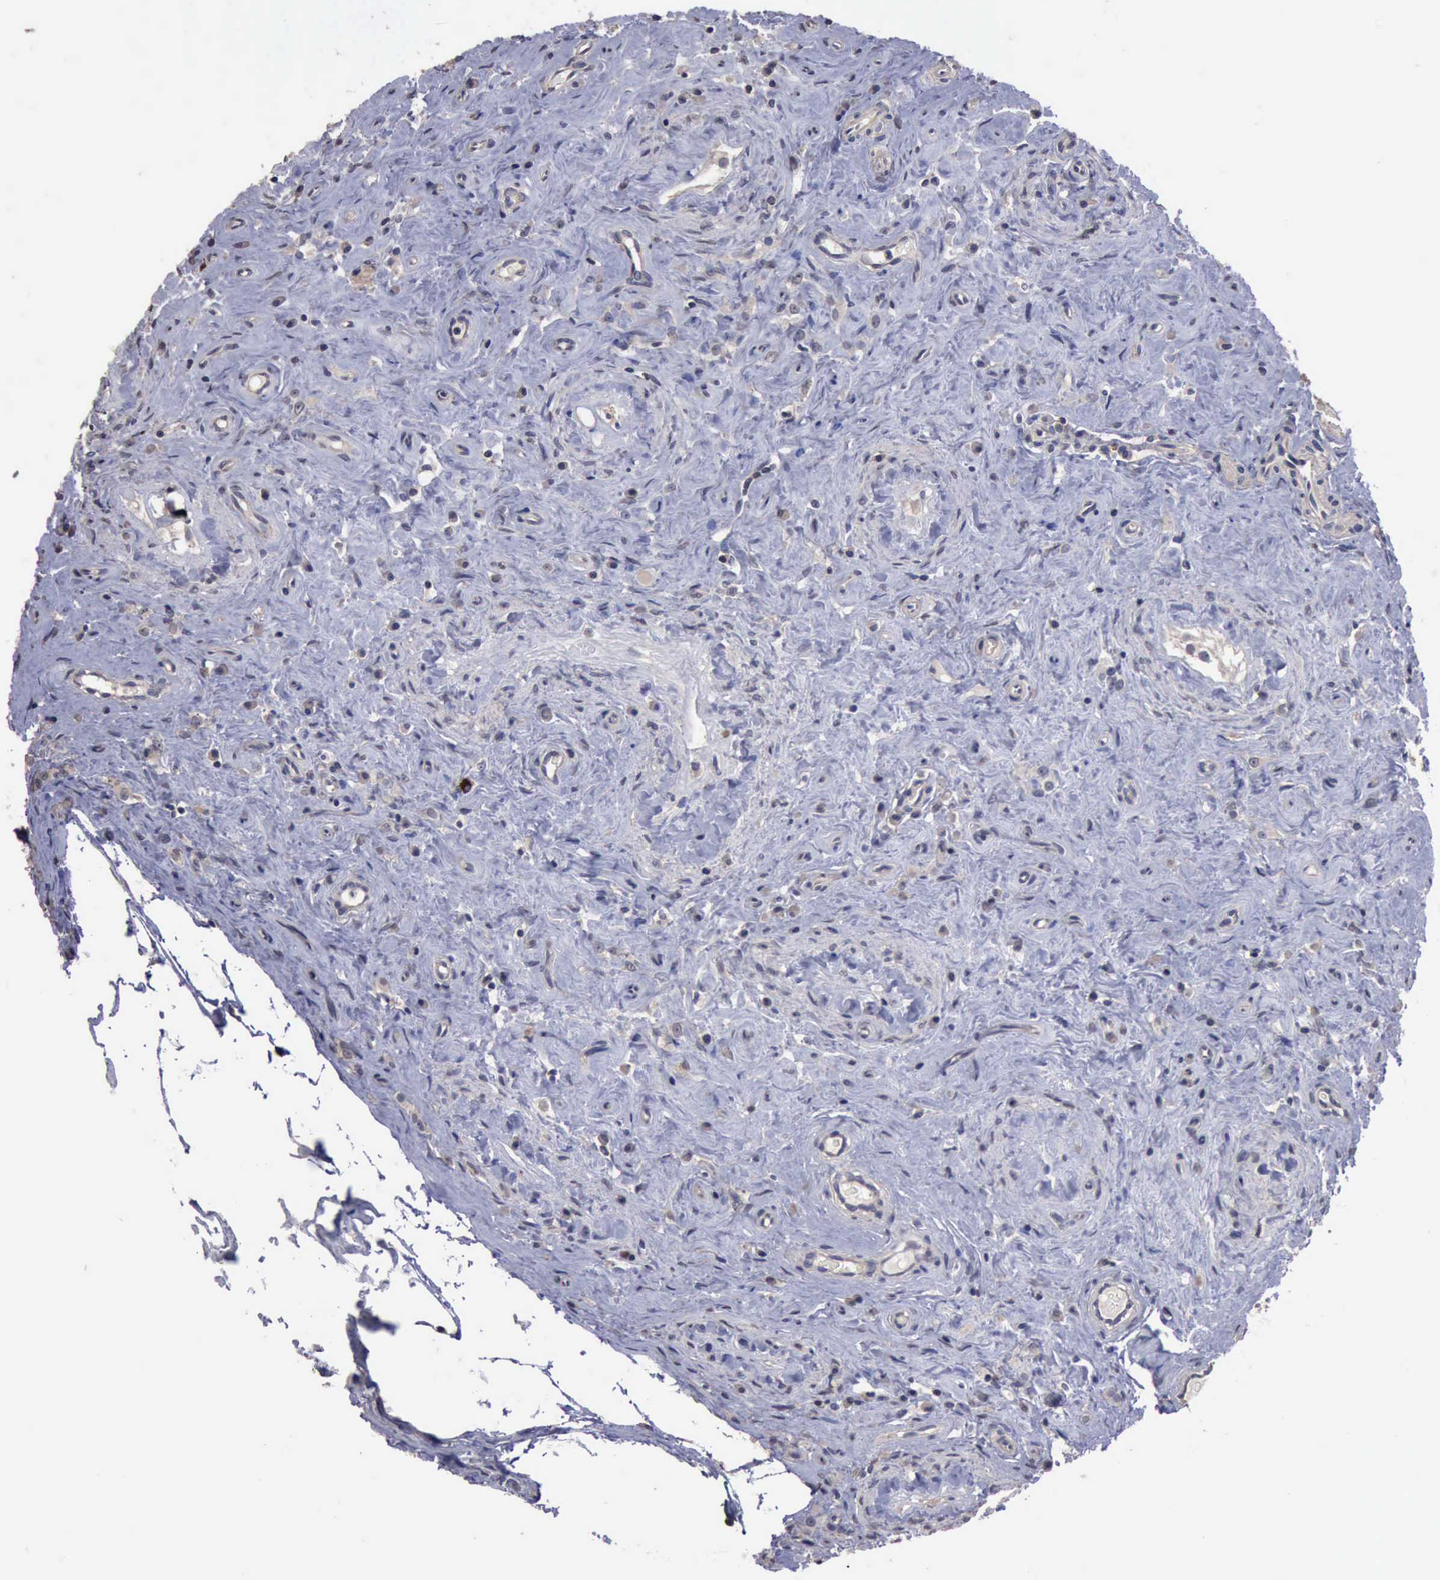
{"staining": {"intensity": "negative", "quantity": "none", "location": "none"}, "tissue": "testis cancer", "cell_type": "Tumor cells", "image_type": "cancer", "snomed": [{"axis": "morphology", "description": "Seminoma, NOS"}, {"axis": "topography", "description": "Testis"}], "caption": "Immunohistochemistry (IHC) histopathology image of human testis seminoma stained for a protein (brown), which displays no staining in tumor cells.", "gene": "CRKL", "patient": {"sex": "male", "age": 32}}